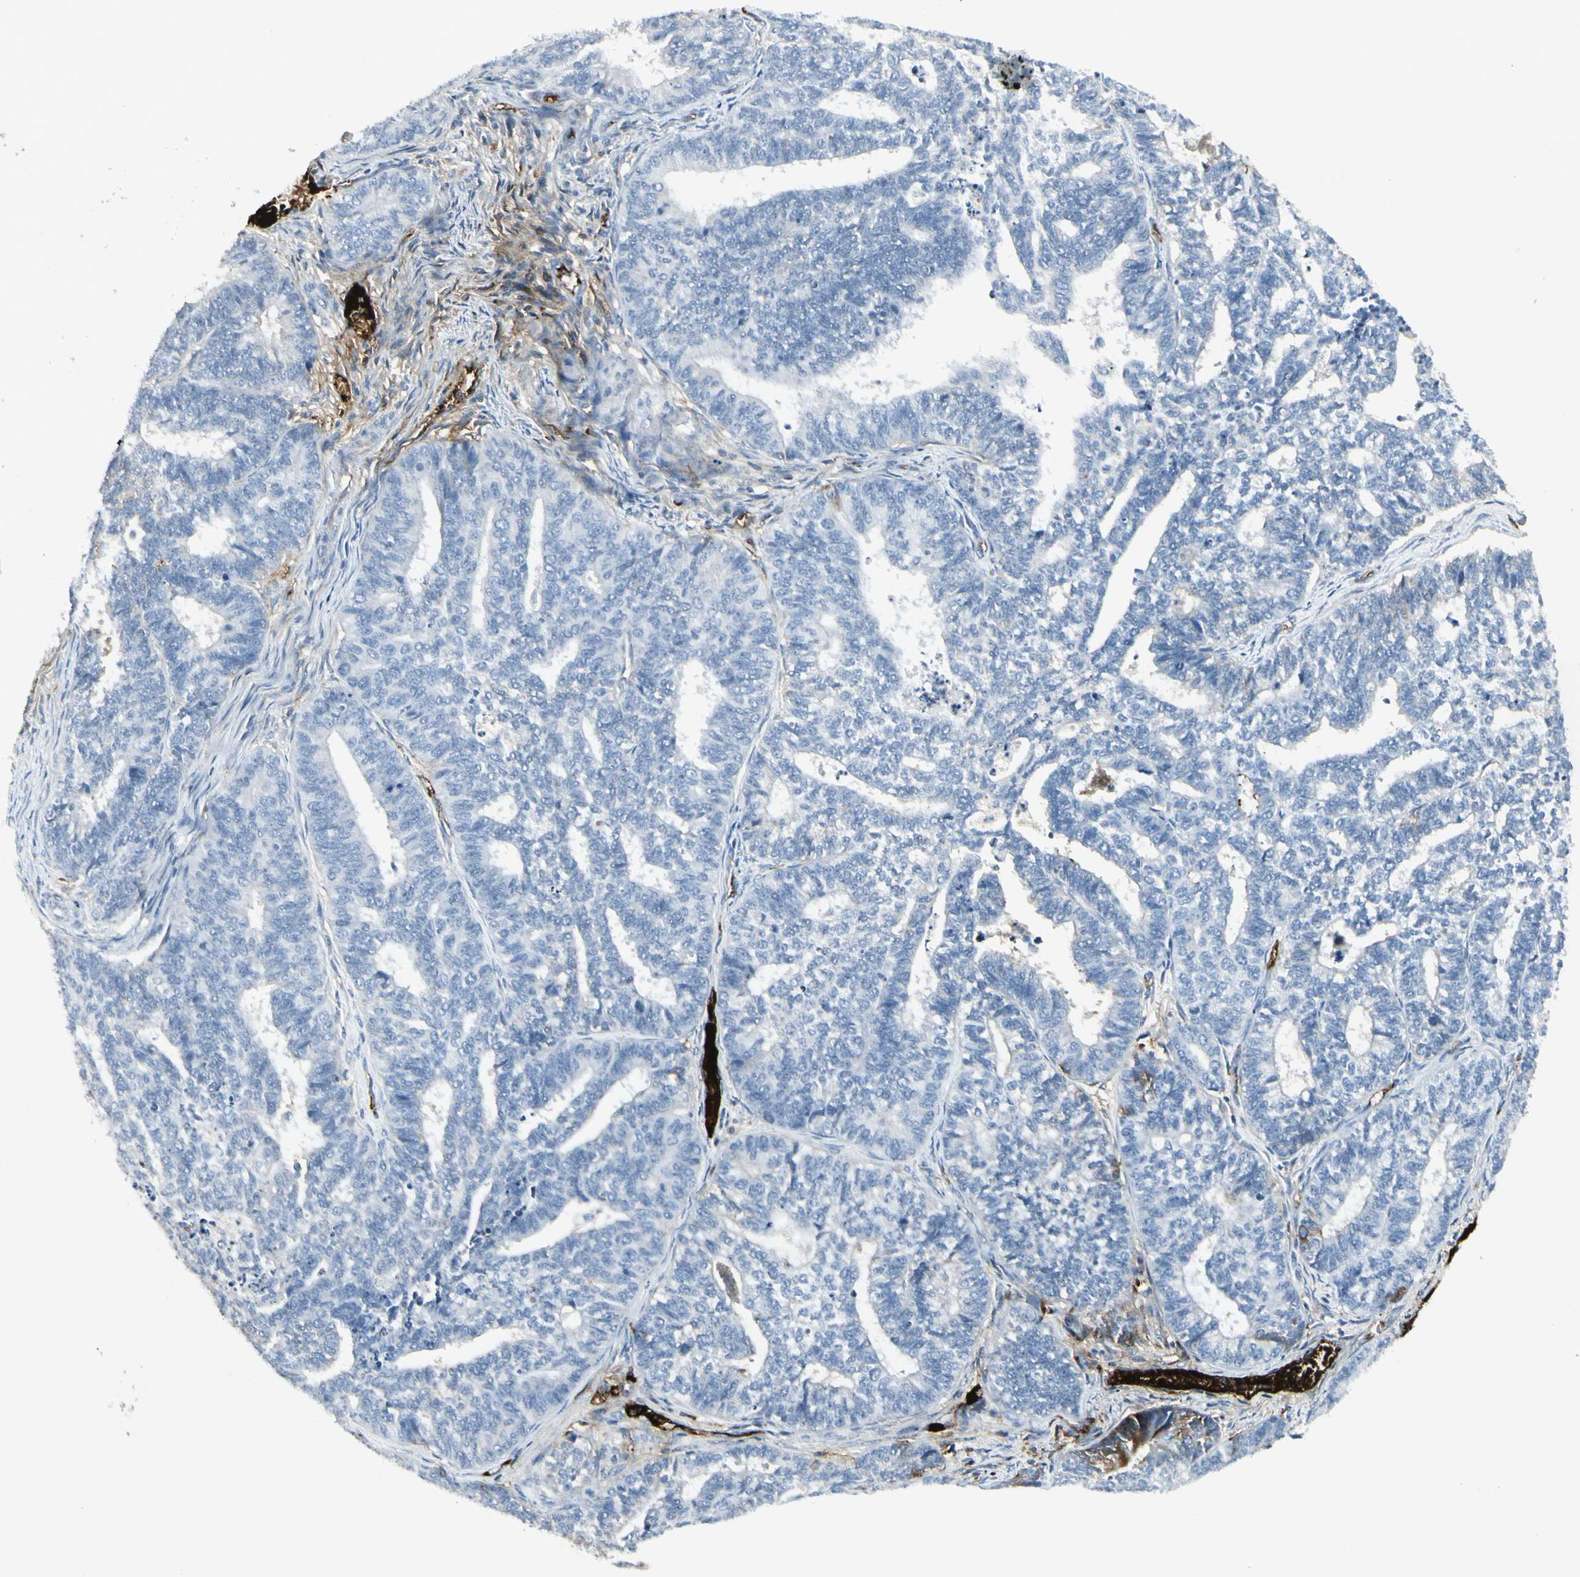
{"staining": {"intensity": "negative", "quantity": "none", "location": "none"}, "tissue": "endometrial cancer", "cell_type": "Tumor cells", "image_type": "cancer", "snomed": [{"axis": "morphology", "description": "Adenocarcinoma, NOS"}, {"axis": "topography", "description": "Endometrium"}], "caption": "Immunohistochemistry (IHC) of human endometrial cancer (adenocarcinoma) exhibits no staining in tumor cells.", "gene": "IGHM", "patient": {"sex": "female", "age": 70}}